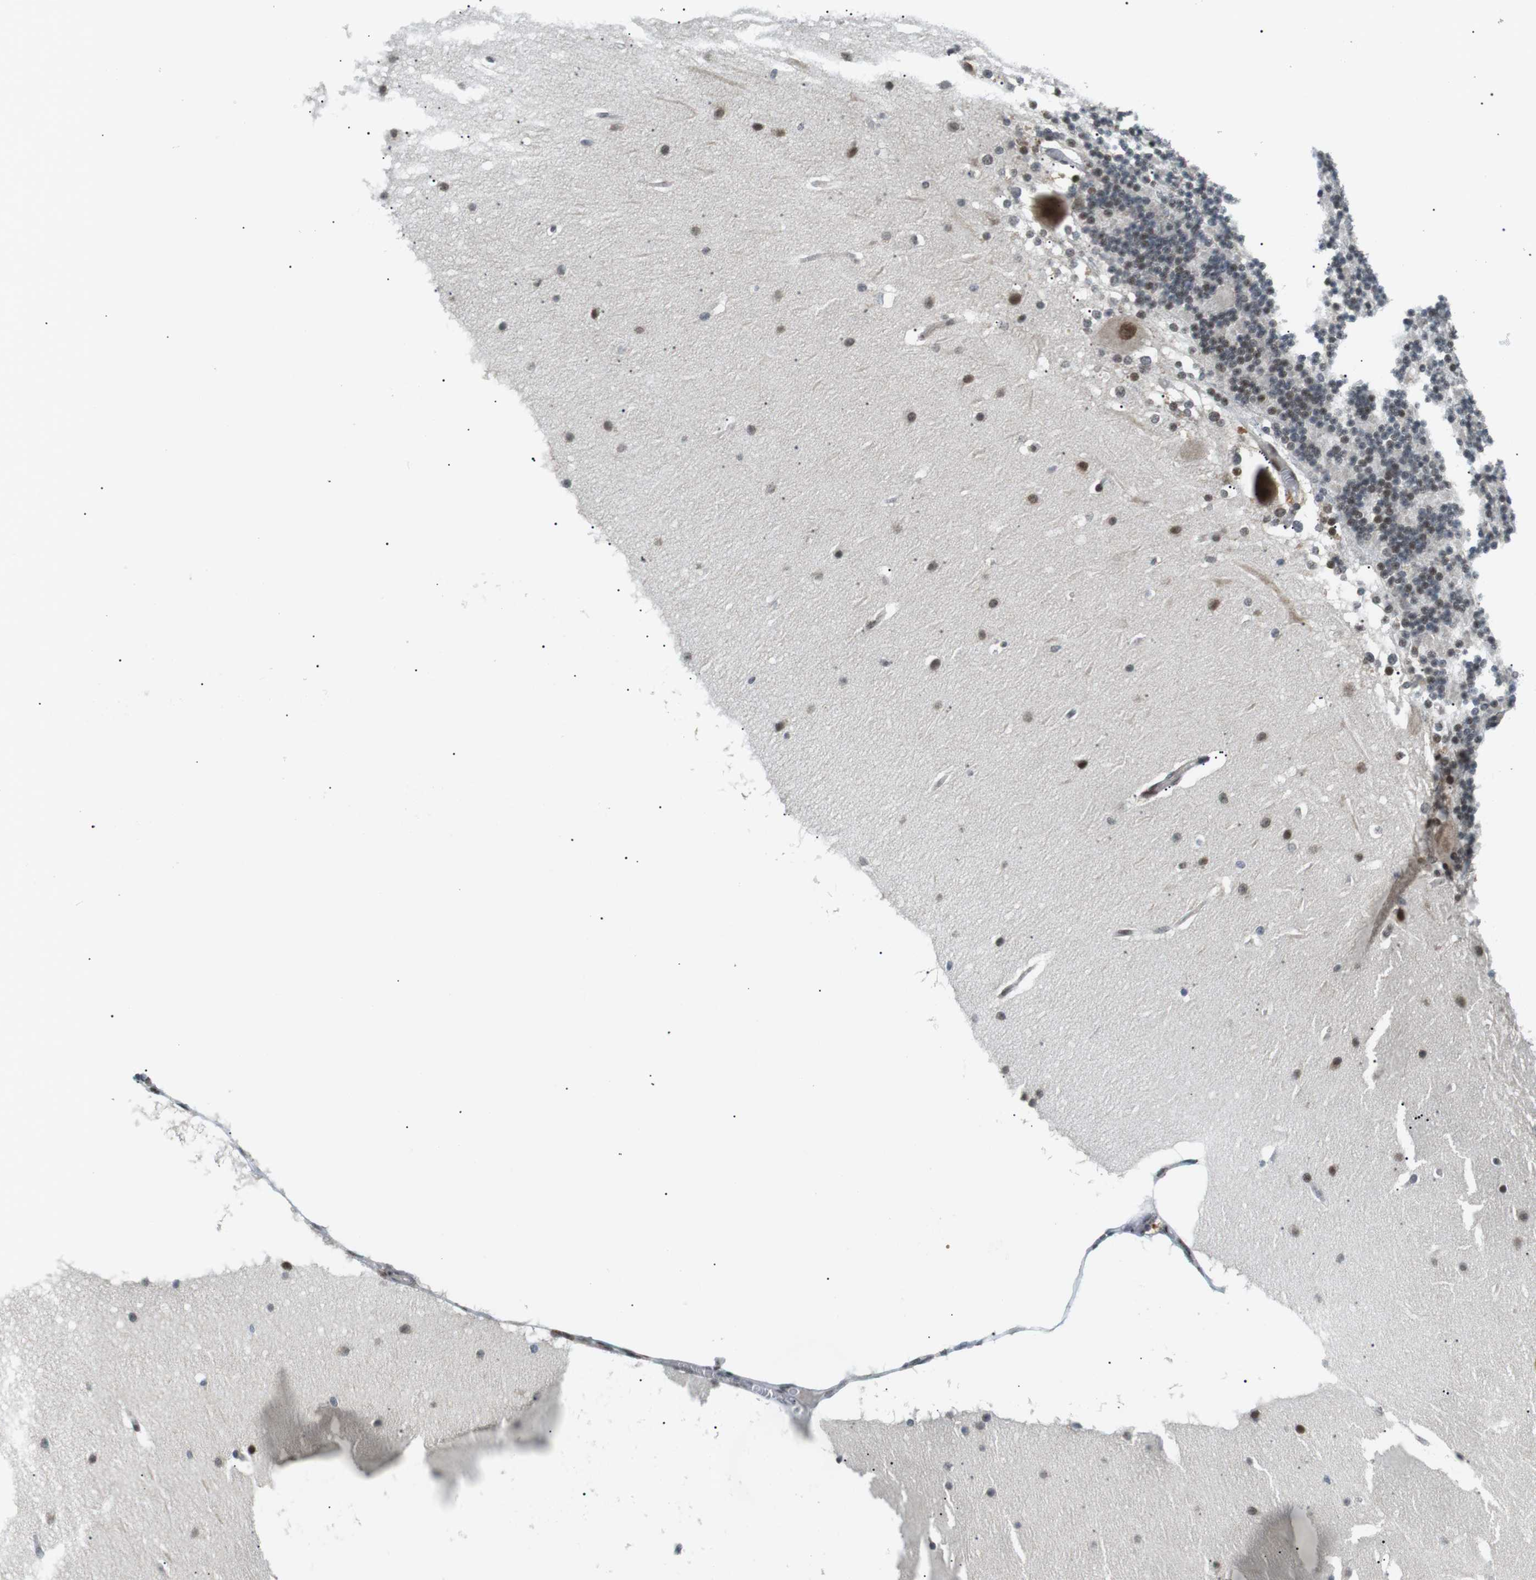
{"staining": {"intensity": "weak", "quantity": "25%-75%", "location": "nuclear"}, "tissue": "cerebellum", "cell_type": "Cells in granular layer", "image_type": "normal", "snomed": [{"axis": "morphology", "description": "Normal tissue, NOS"}, {"axis": "topography", "description": "Cerebellum"}], "caption": "Weak nuclear staining for a protein is present in approximately 25%-75% of cells in granular layer of unremarkable cerebellum using immunohistochemistry.", "gene": "CDC27", "patient": {"sex": "female", "age": 19}}